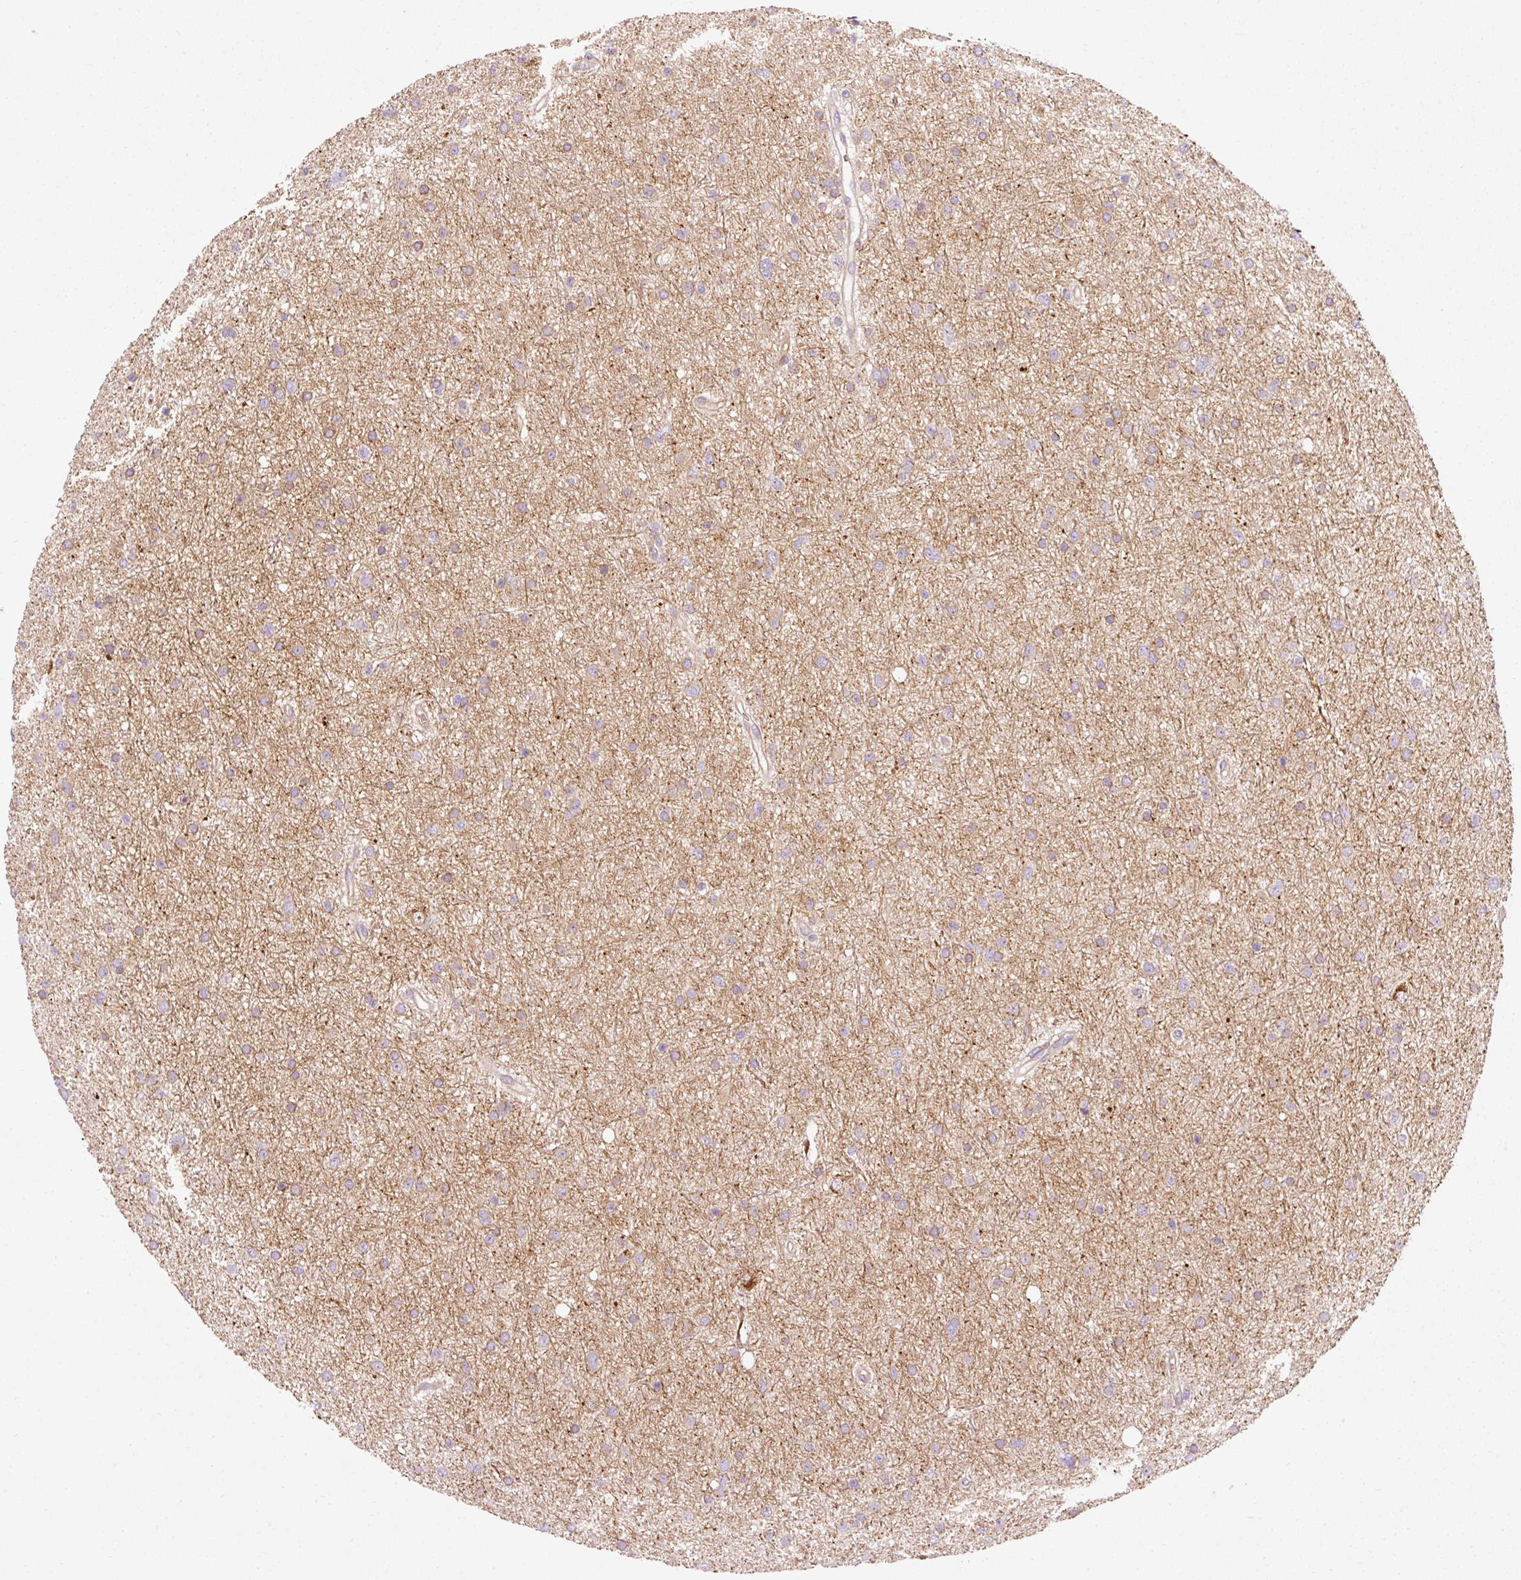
{"staining": {"intensity": "weak", "quantity": "25%-75%", "location": "cytoplasmic/membranous"}, "tissue": "glioma", "cell_type": "Tumor cells", "image_type": "cancer", "snomed": [{"axis": "morphology", "description": "Glioma, malignant, Low grade"}, {"axis": "topography", "description": "Cerebral cortex"}], "caption": "Brown immunohistochemical staining in human glioma exhibits weak cytoplasmic/membranous staining in approximately 25%-75% of tumor cells.", "gene": "NAPA", "patient": {"sex": "female", "age": 39}}